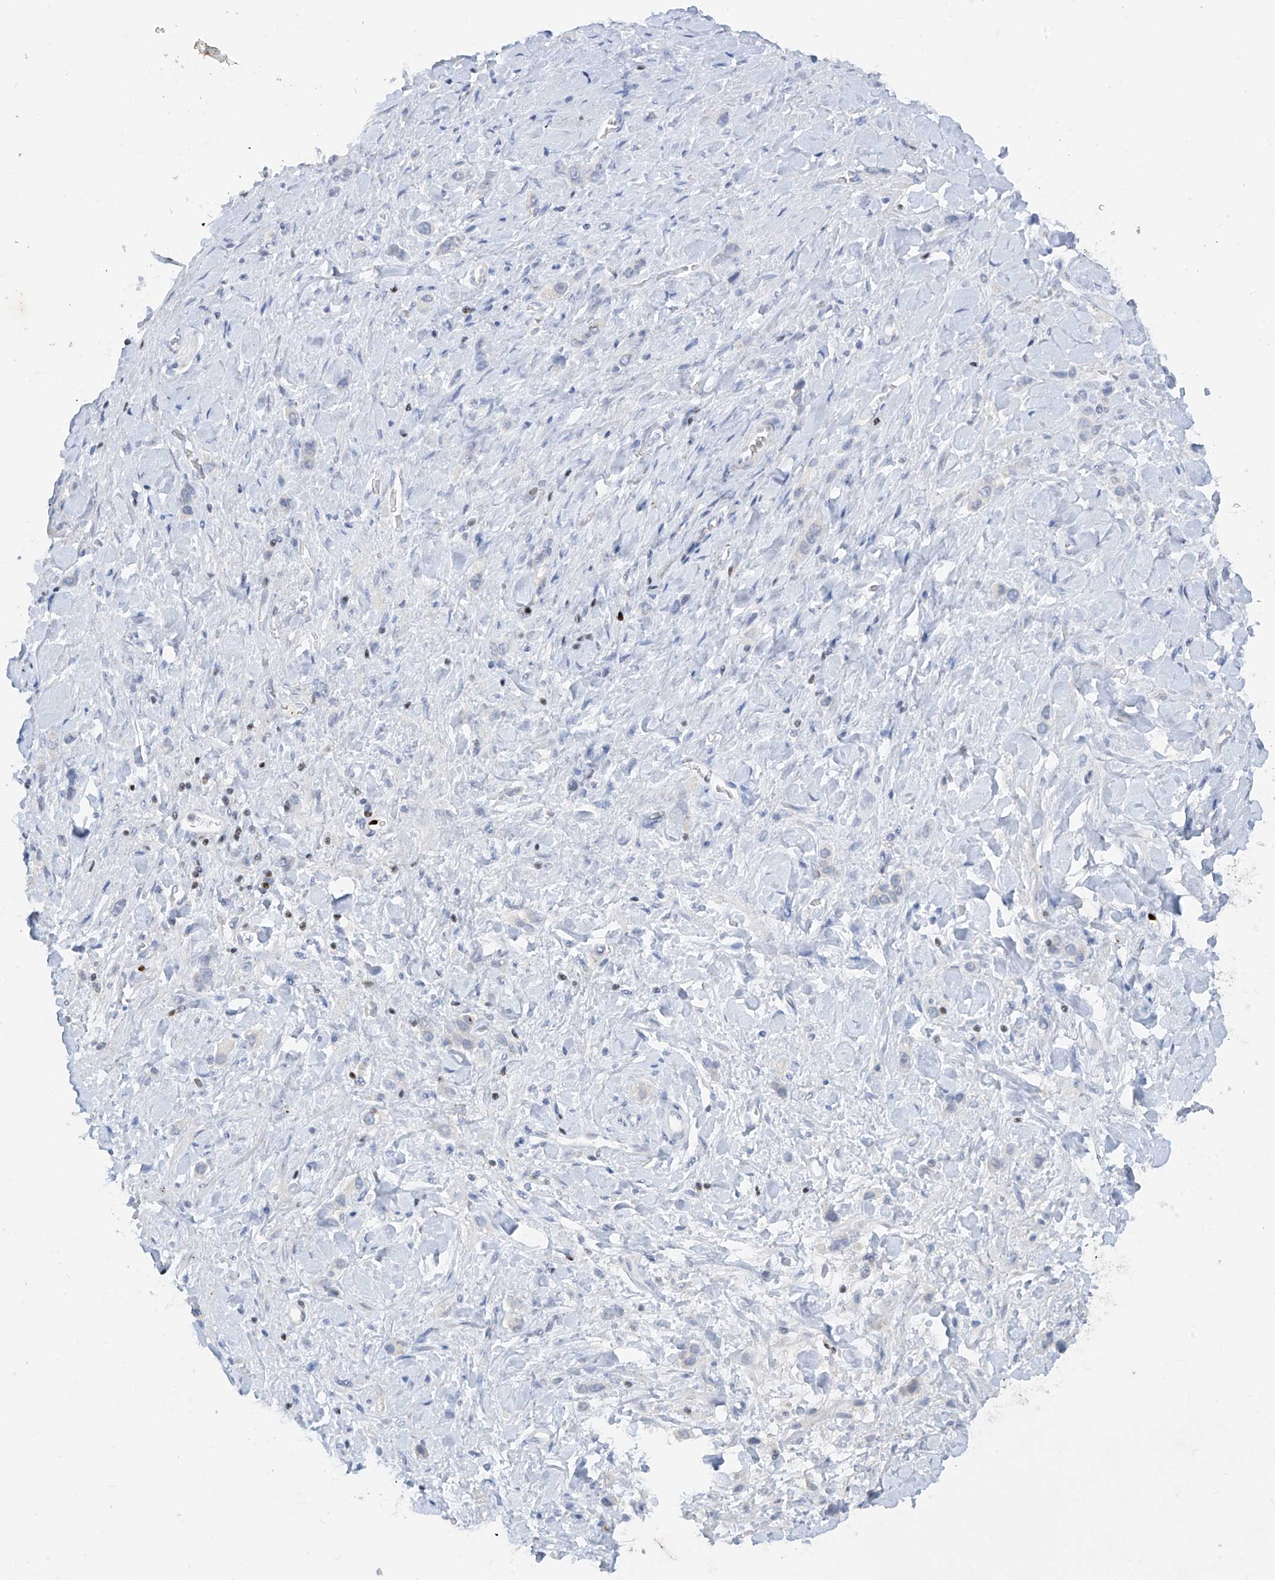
{"staining": {"intensity": "negative", "quantity": "none", "location": "none"}, "tissue": "stomach cancer", "cell_type": "Tumor cells", "image_type": "cancer", "snomed": [{"axis": "morphology", "description": "Adenocarcinoma, NOS"}, {"axis": "topography", "description": "Stomach"}], "caption": "Image shows no protein positivity in tumor cells of adenocarcinoma (stomach) tissue.", "gene": "TBX21", "patient": {"sex": "female", "age": 65}}